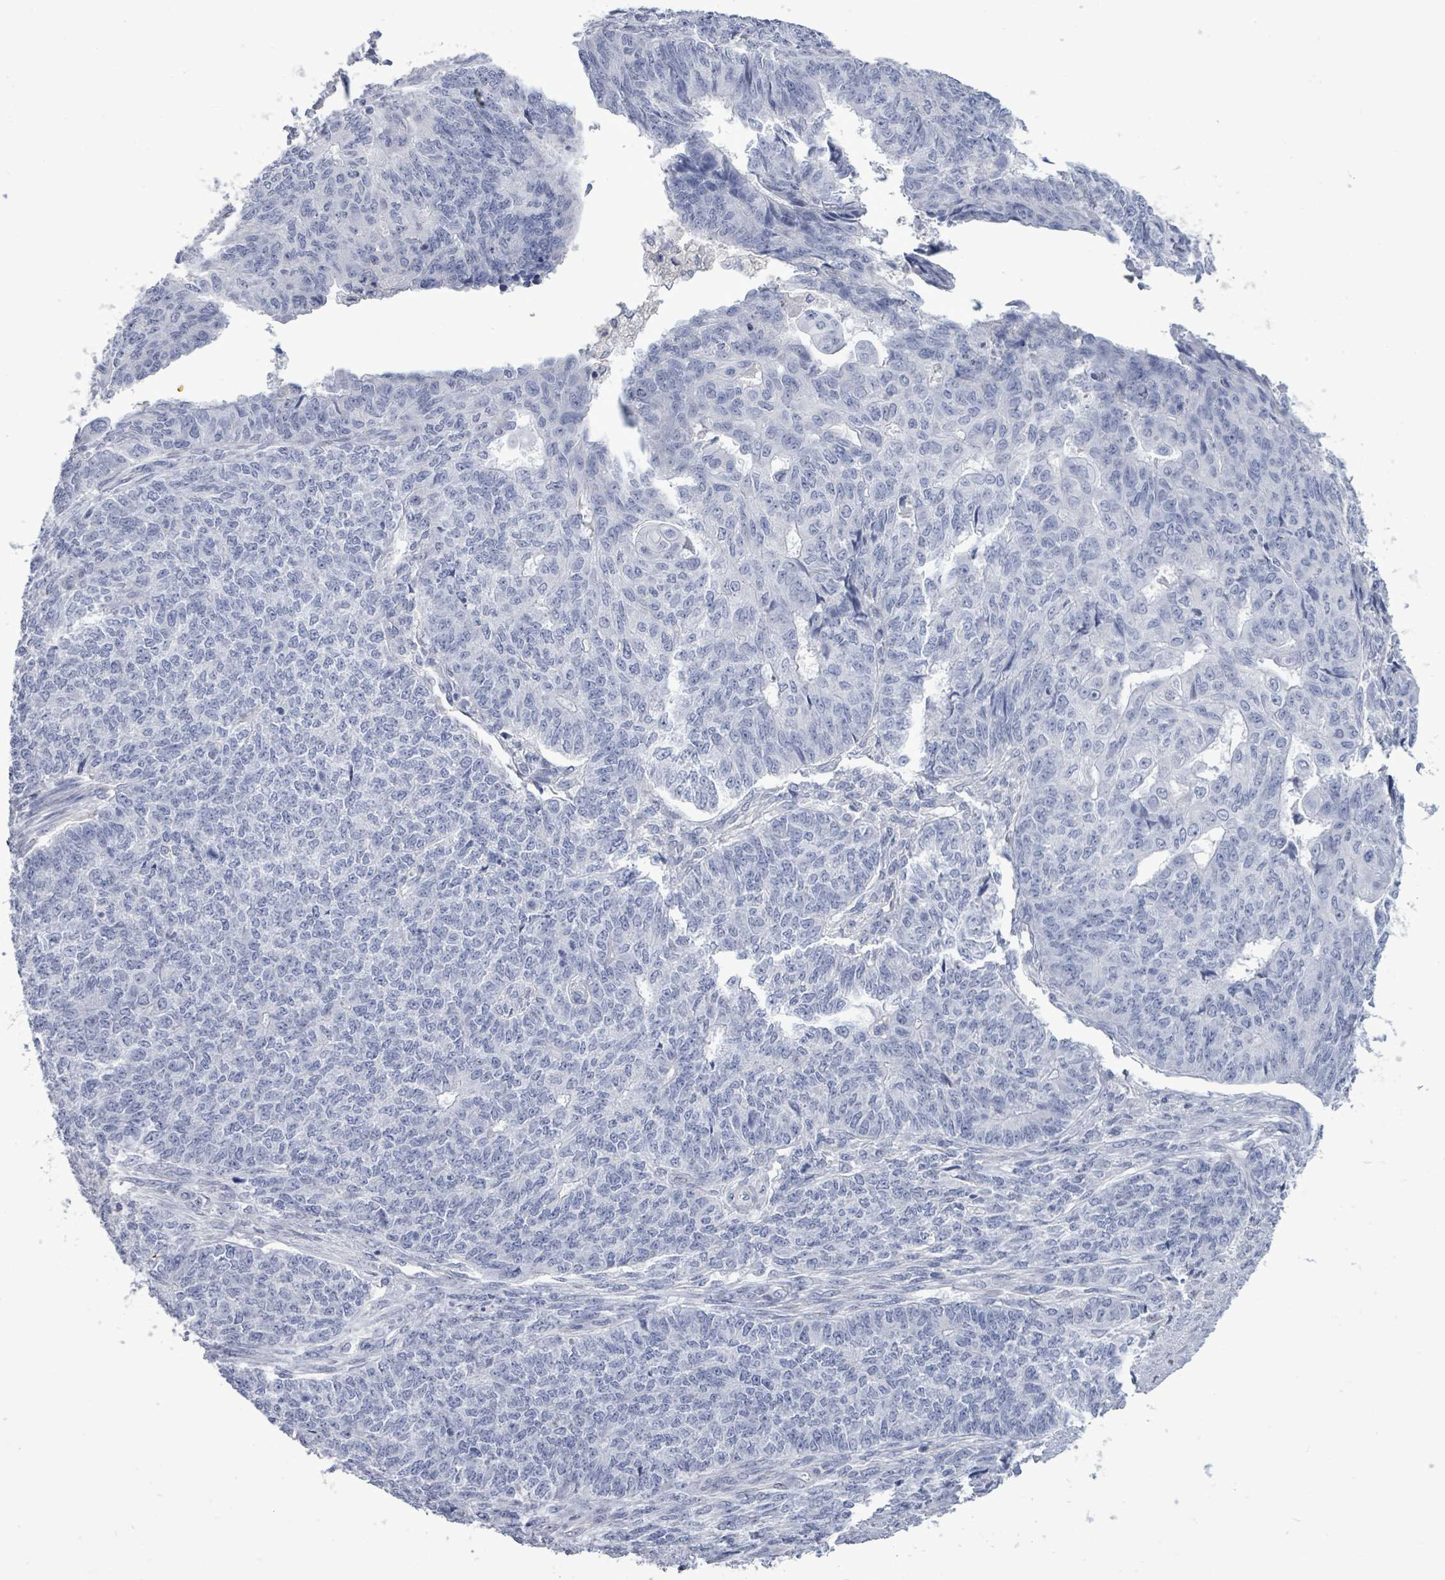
{"staining": {"intensity": "negative", "quantity": "none", "location": "none"}, "tissue": "endometrial cancer", "cell_type": "Tumor cells", "image_type": "cancer", "snomed": [{"axis": "morphology", "description": "Adenocarcinoma, NOS"}, {"axis": "topography", "description": "Endometrium"}], "caption": "Tumor cells are negative for brown protein staining in endometrial cancer. (Stains: DAB (3,3'-diaminobenzidine) immunohistochemistry with hematoxylin counter stain, Microscopy: brightfield microscopy at high magnification).", "gene": "CT45A5", "patient": {"sex": "female", "age": 32}}